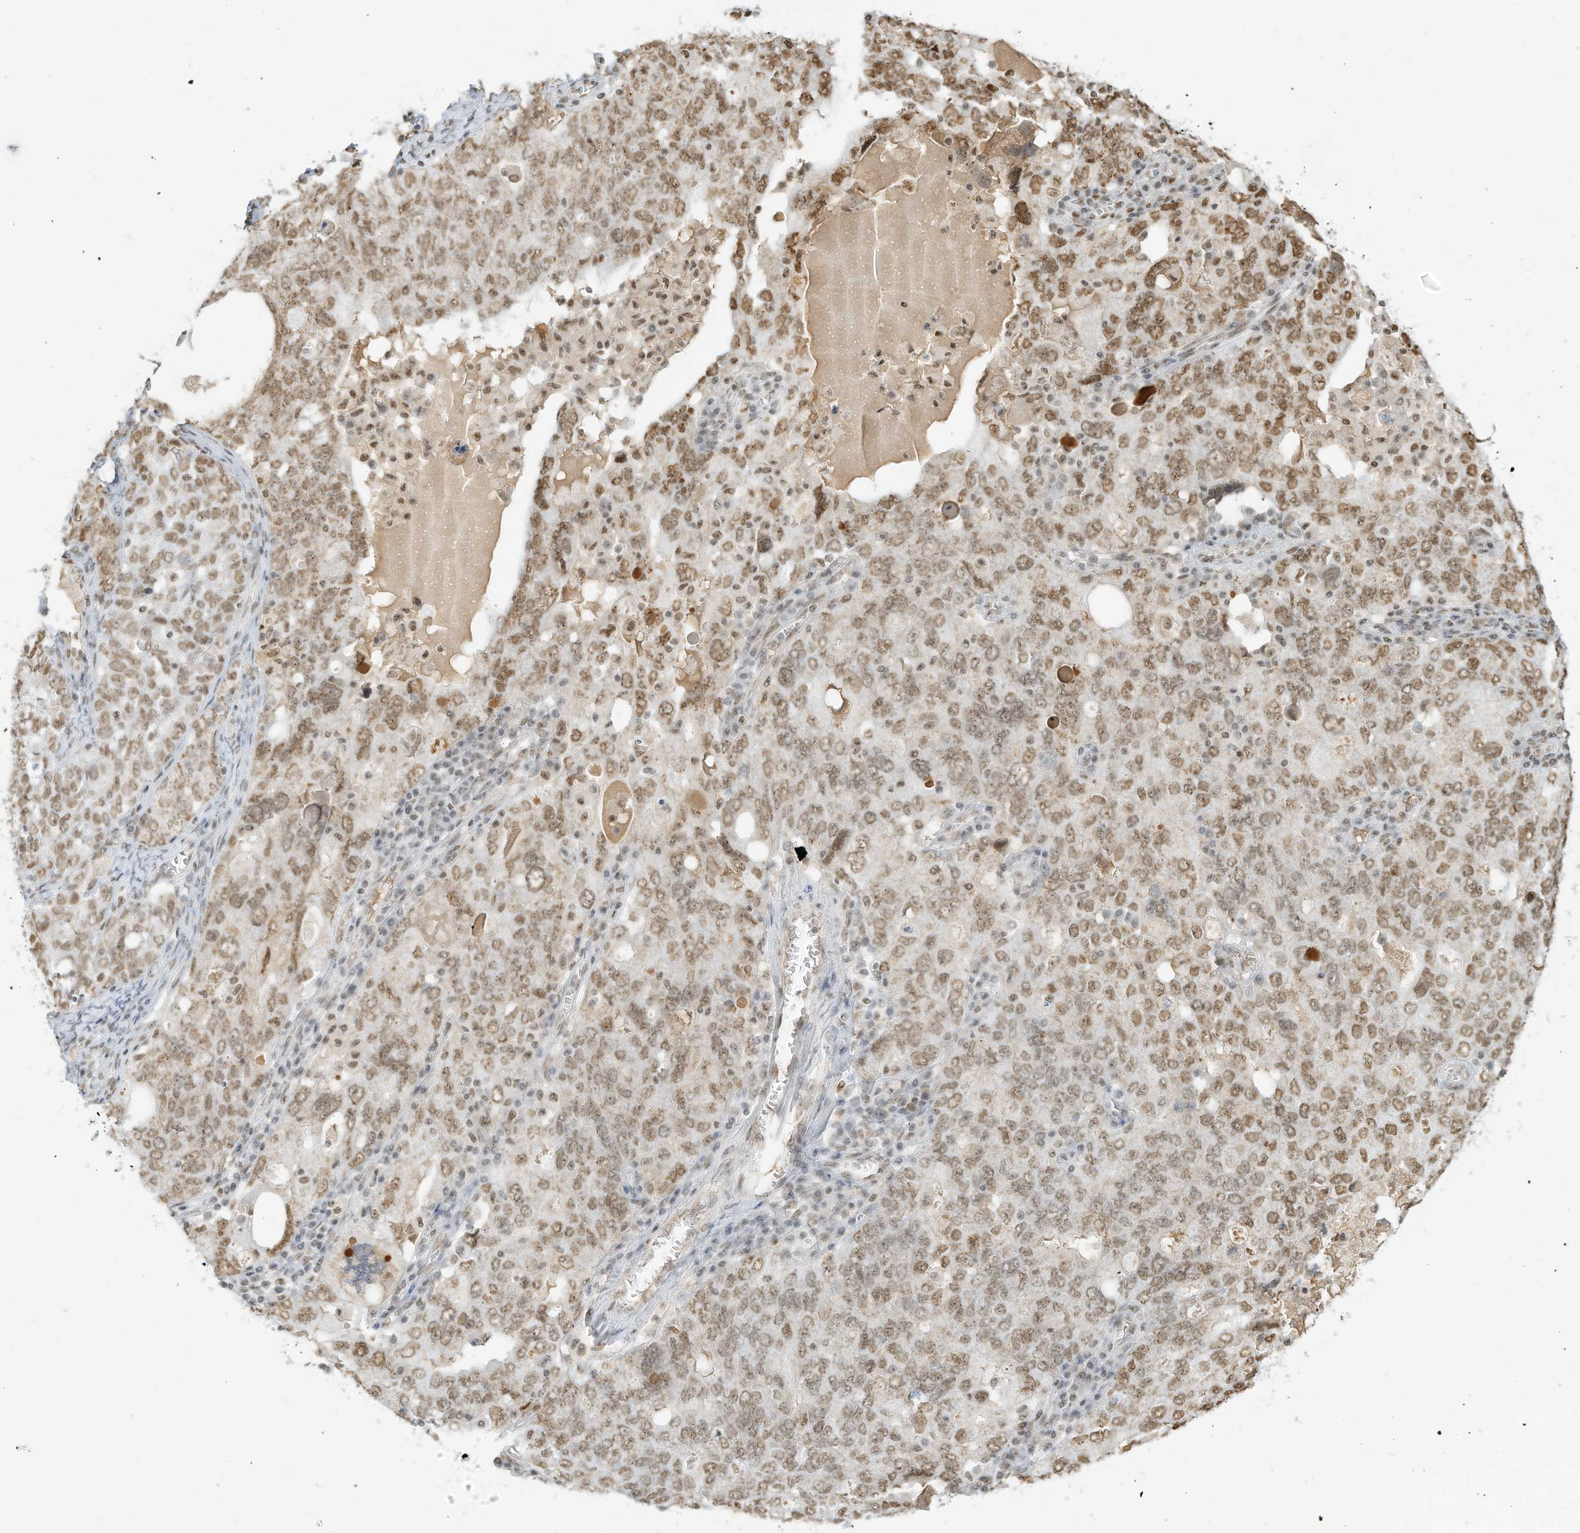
{"staining": {"intensity": "moderate", "quantity": ">75%", "location": "nuclear"}, "tissue": "ovarian cancer", "cell_type": "Tumor cells", "image_type": "cancer", "snomed": [{"axis": "morphology", "description": "Carcinoma, endometroid"}, {"axis": "topography", "description": "Ovary"}], "caption": "A medium amount of moderate nuclear staining is identified in approximately >75% of tumor cells in ovarian endometroid carcinoma tissue.", "gene": "NHSL1", "patient": {"sex": "female", "age": 62}}